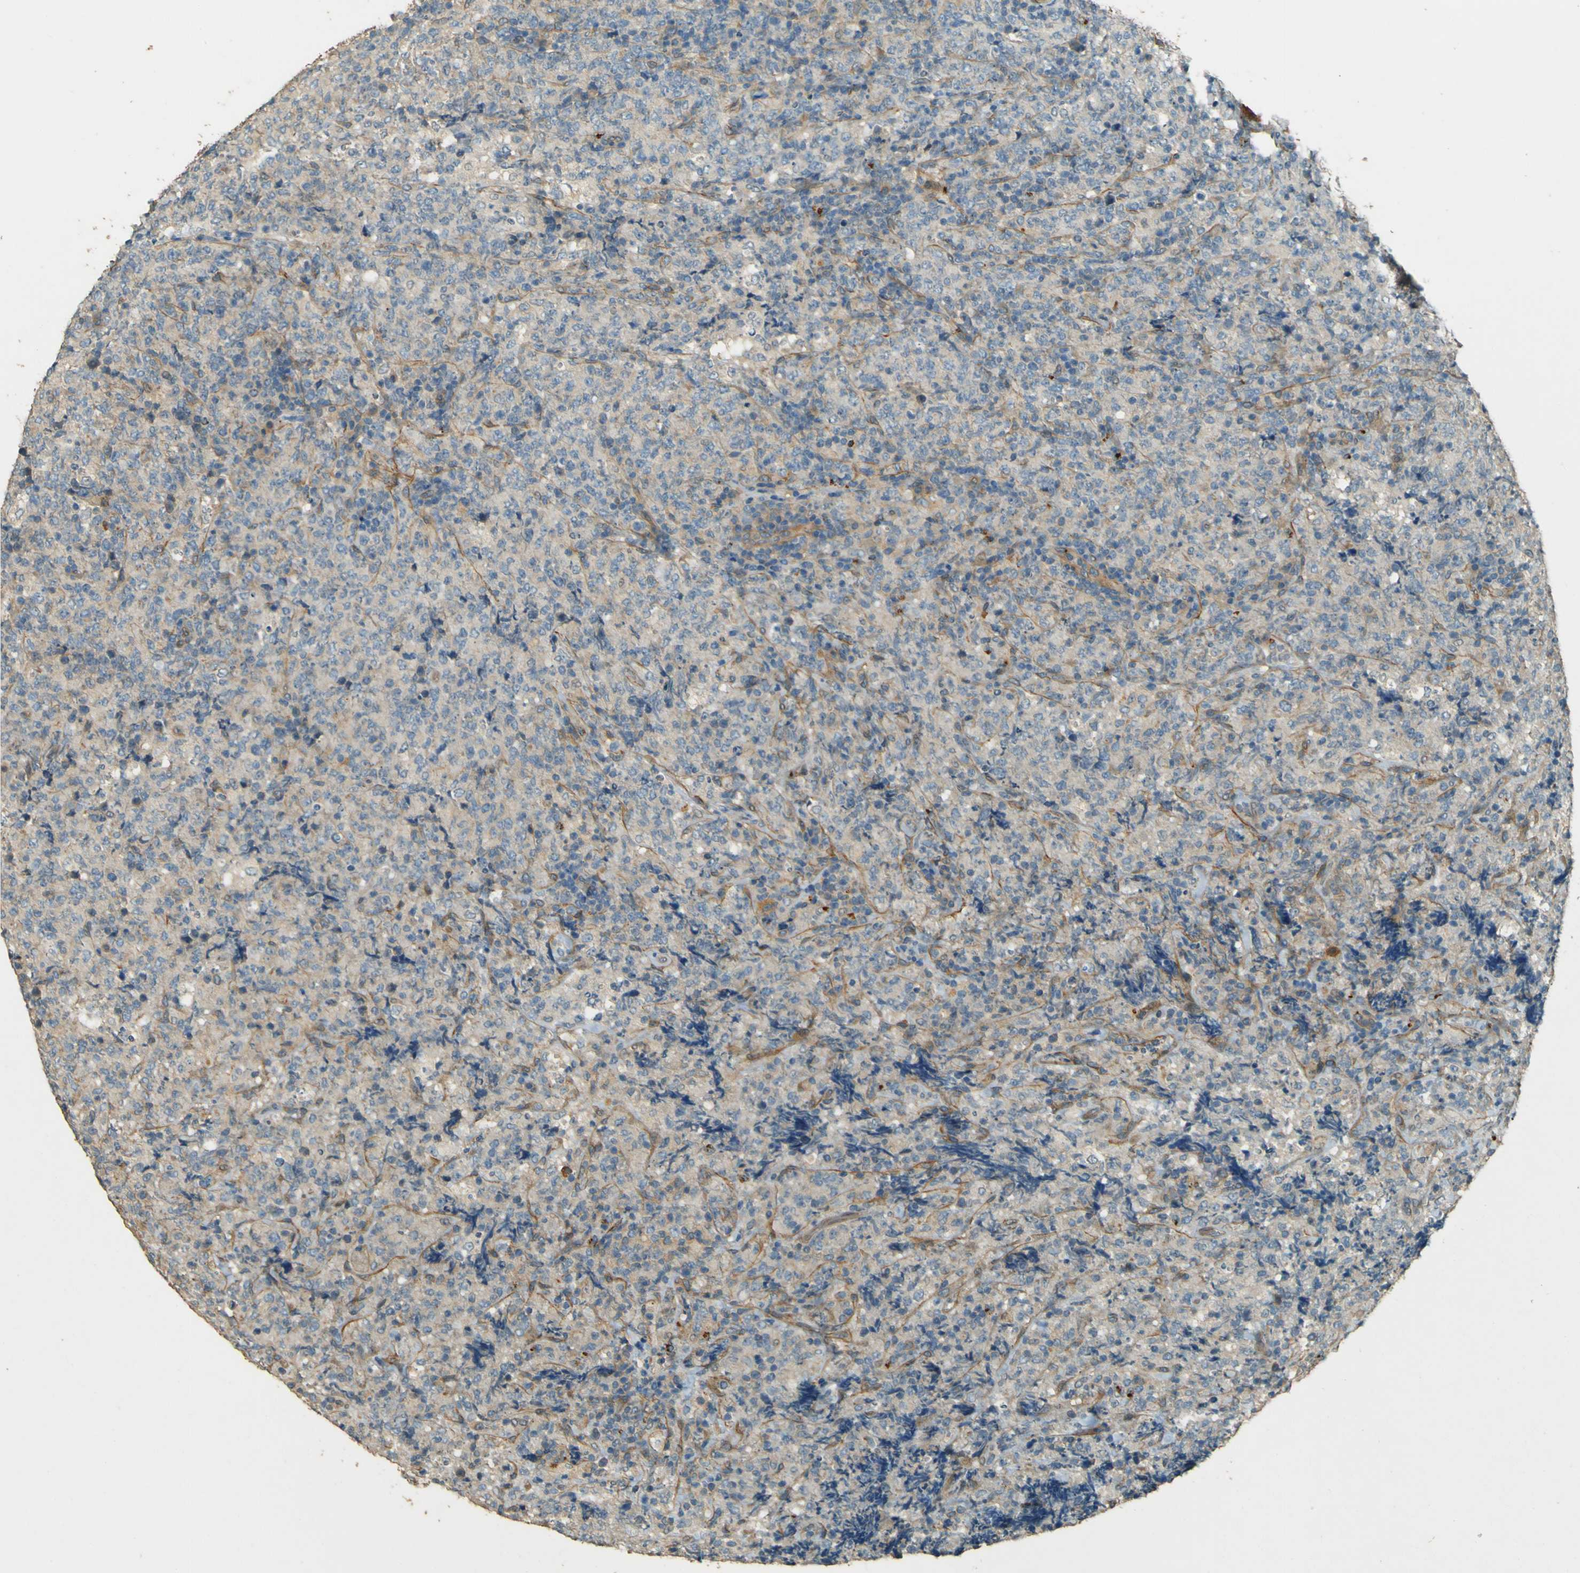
{"staining": {"intensity": "negative", "quantity": "none", "location": "none"}, "tissue": "lymphoma", "cell_type": "Tumor cells", "image_type": "cancer", "snomed": [{"axis": "morphology", "description": "Malignant lymphoma, non-Hodgkin's type, High grade"}, {"axis": "topography", "description": "Tonsil"}], "caption": "IHC of malignant lymphoma, non-Hodgkin's type (high-grade) demonstrates no positivity in tumor cells.", "gene": "NEXN", "patient": {"sex": "female", "age": 36}}